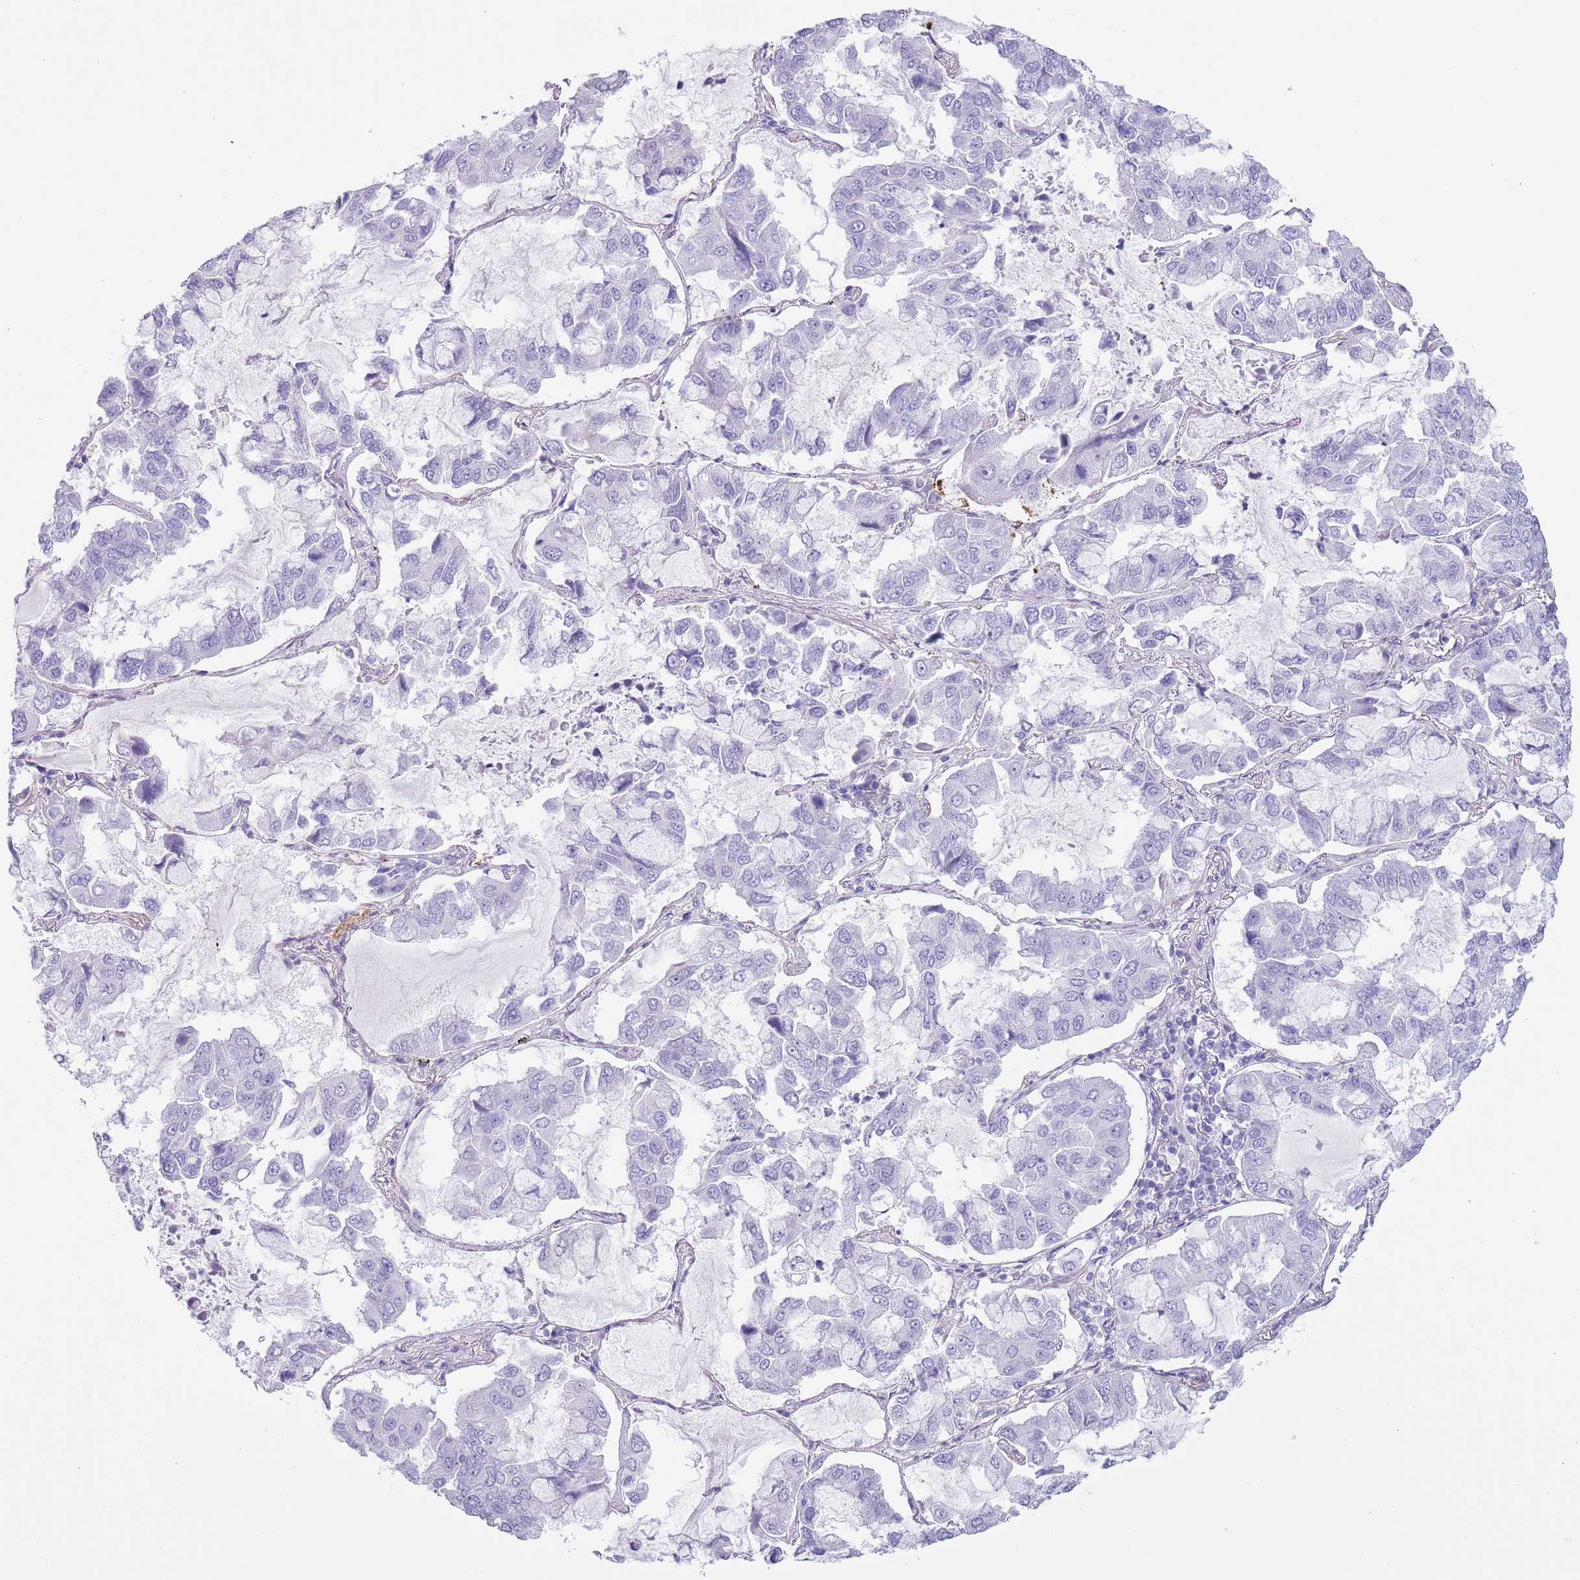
{"staining": {"intensity": "negative", "quantity": "none", "location": "none"}, "tissue": "lung cancer", "cell_type": "Tumor cells", "image_type": "cancer", "snomed": [{"axis": "morphology", "description": "Adenocarcinoma, NOS"}, {"axis": "topography", "description": "Lung"}], "caption": "Tumor cells show no significant protein positivity in lung cancer.", "gene": "RBP3", "patient": {"sex": "male", "age": 64}}